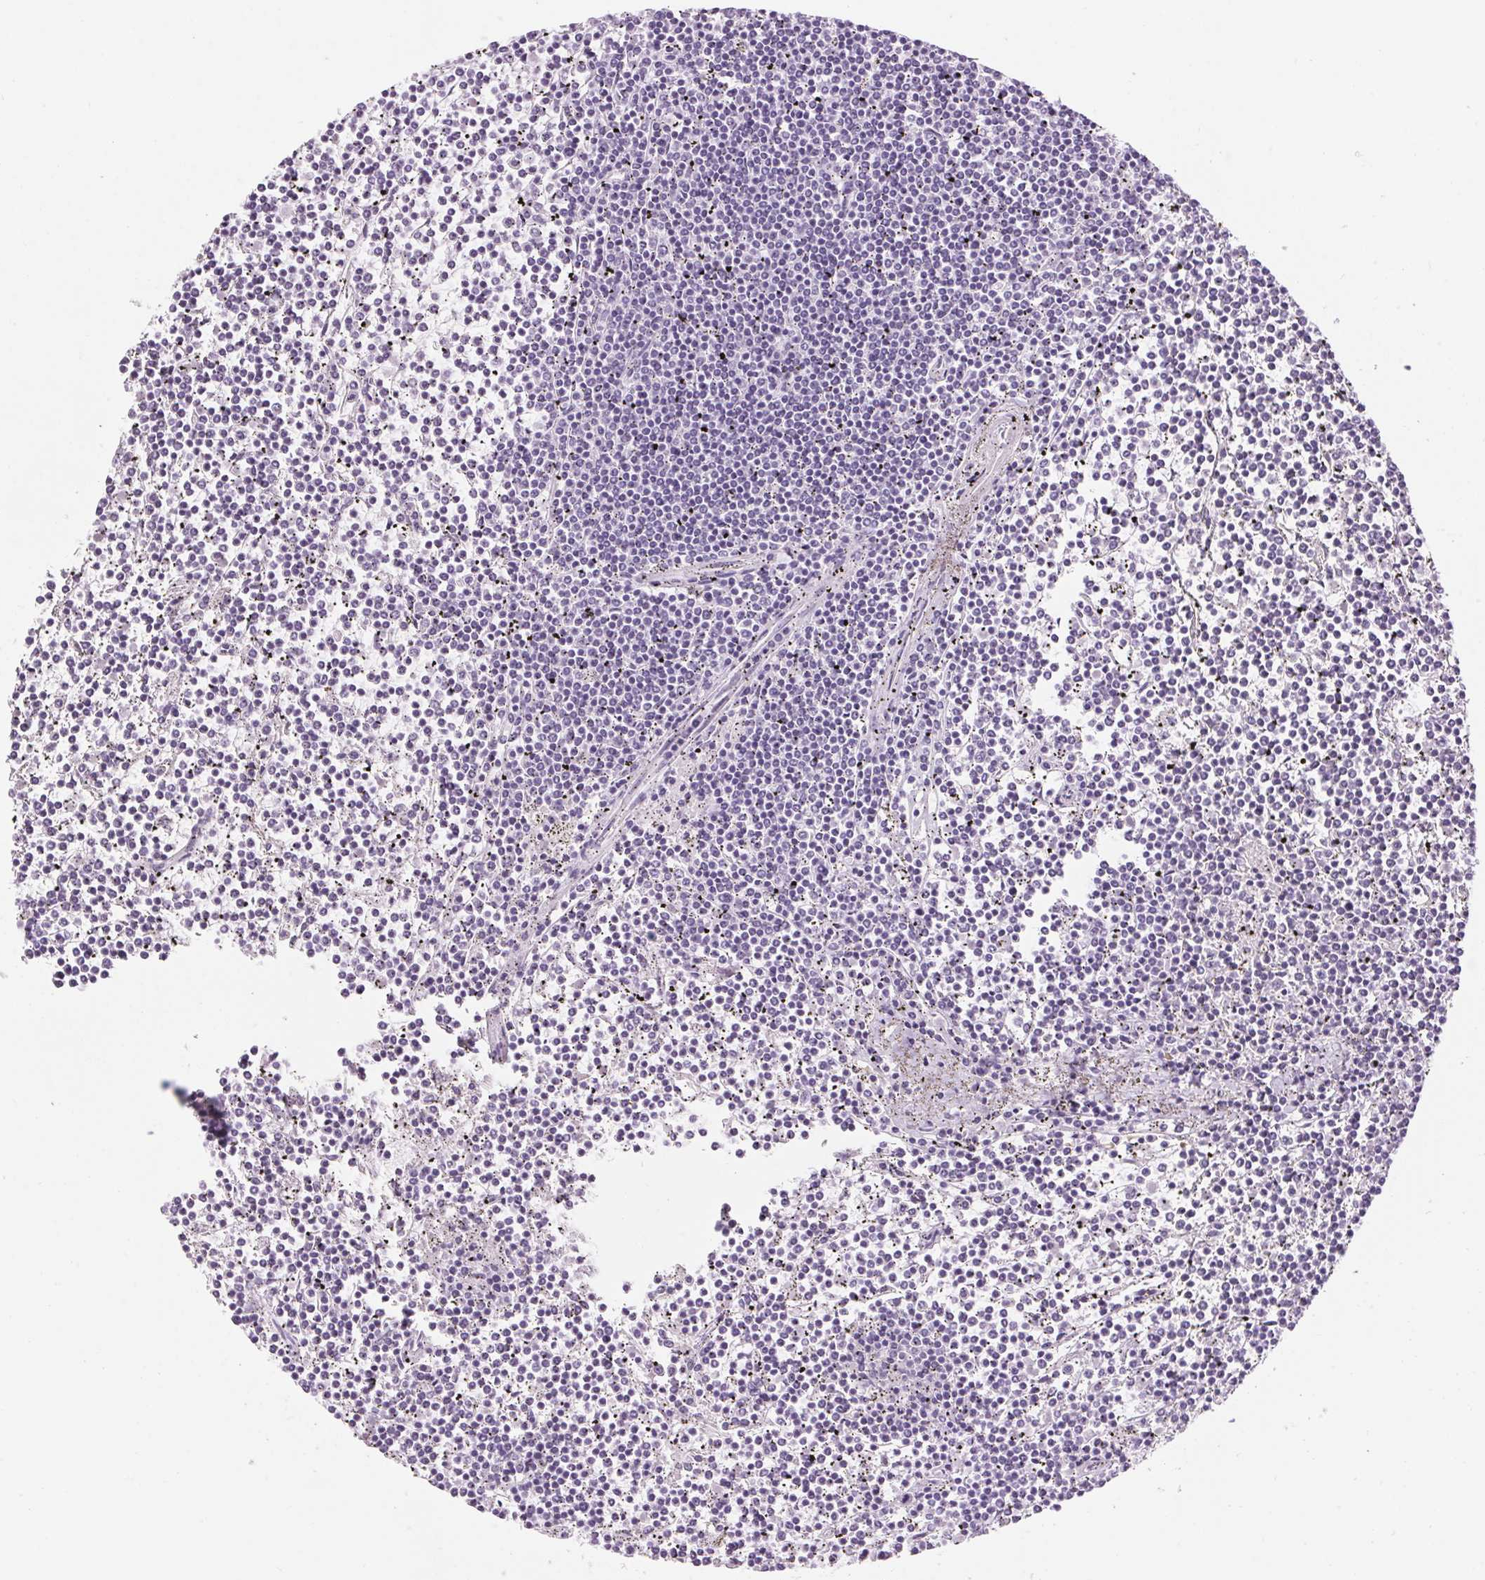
{"staining": {"intensity": "negative", "quantity": "none", "location": "none"}, "tissue": "lymphoma", "cell_type": "Tumor cells", "image_type": "cancer", "snomed": [{"axis": "morphology", "description": "Malignant lymphoma, non-Hodgkin's type, Low grade"}, {"axis": "topography", "description": "Spleen"}], "caption": "Photomicrograph shows no significant protein positivity in tumor cells of low-grade malignant lymphoma, non-Hodgkin's type.", "gene": "RPTN", "patient": {"sex": "female", "age": 19}}